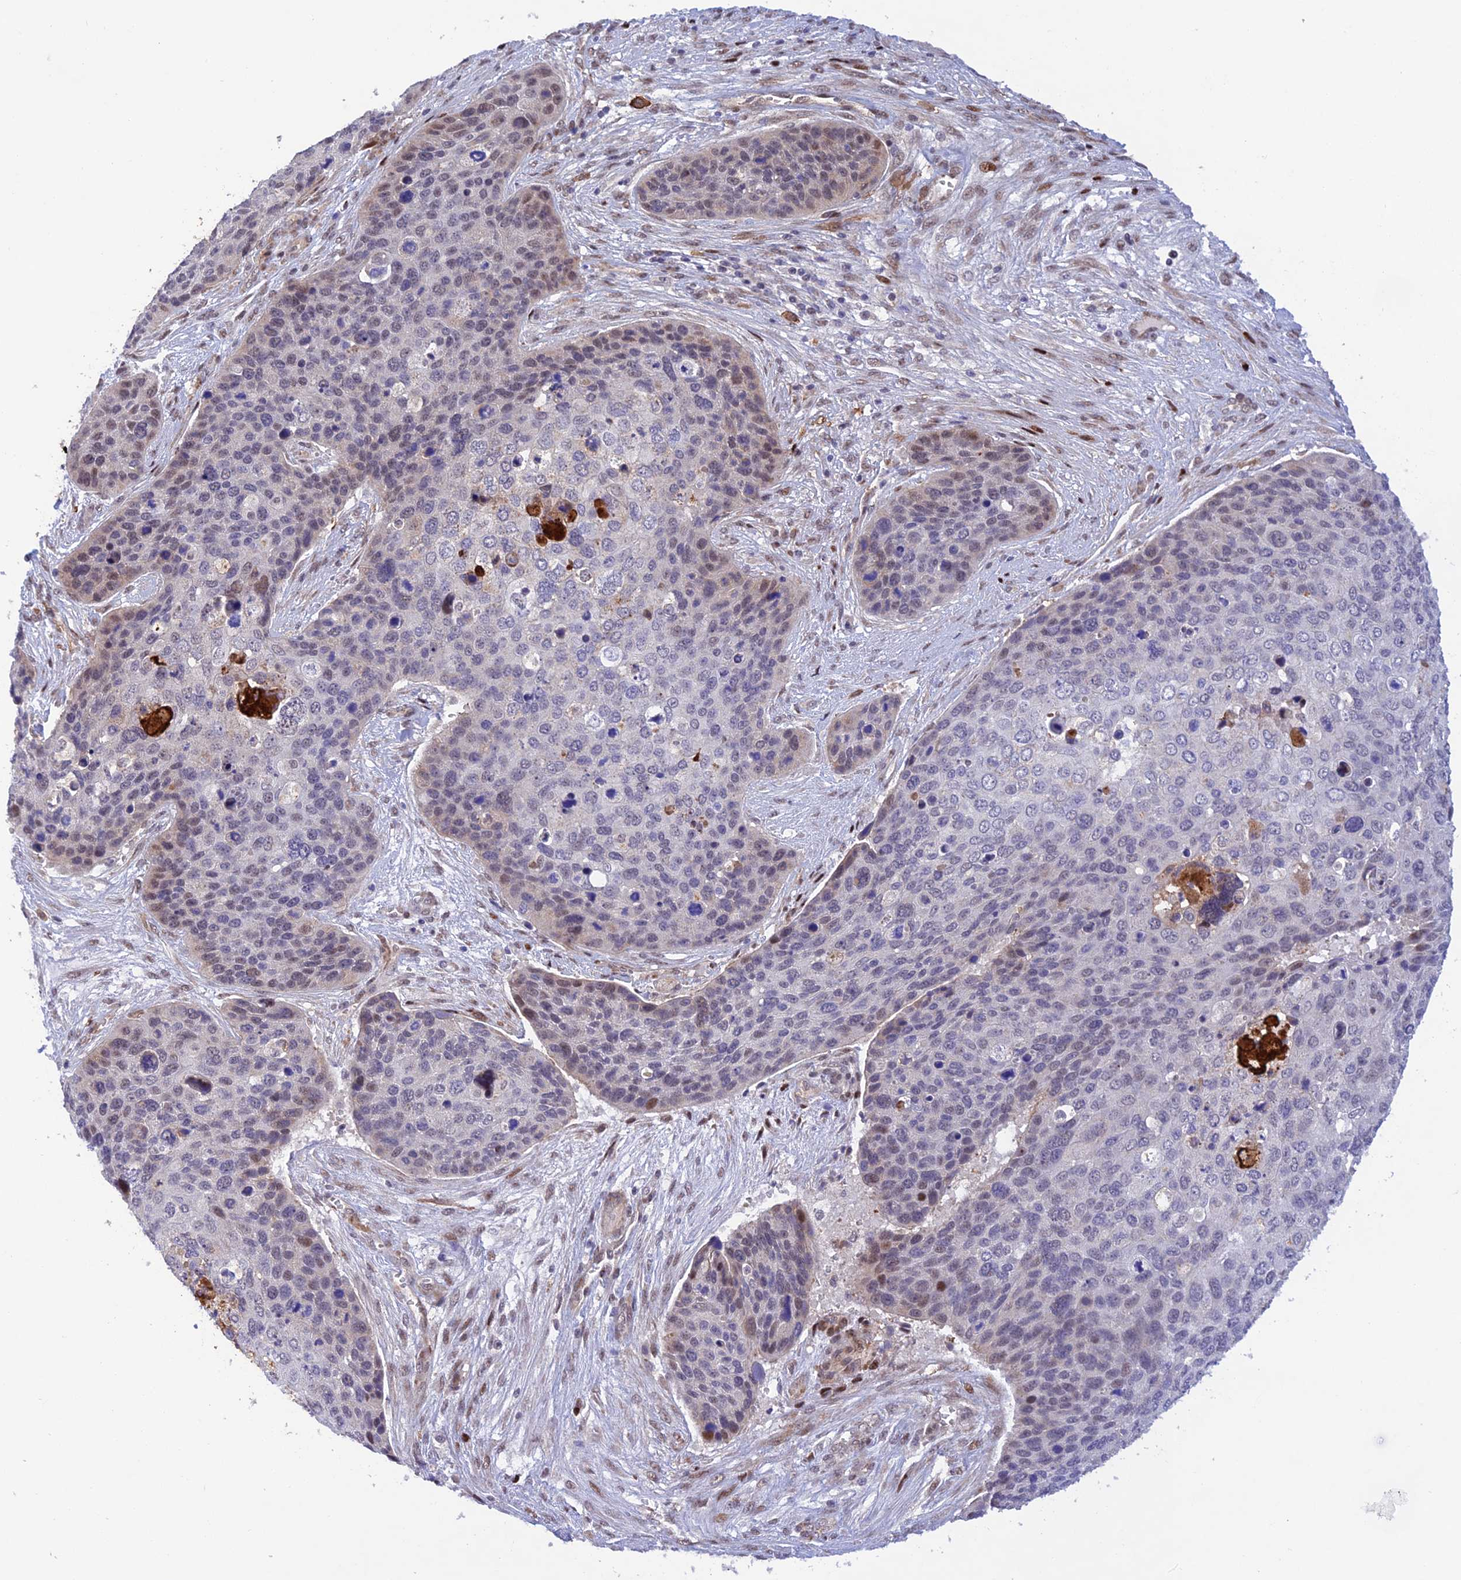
{"staining": {"intensity": "weak", "quantity": "<25%", "location": "cytoplasmic/membranous,nuclear"}, "tissue": "skin cancer", "cell_type": "Tumor cells", "image_type": "cancer", "snomed": [{"axis": "morphology", "description": "Basal cell carcinoma"}, {"axis": "topography", "description": "Skin"}], "caption": "Tumor cells show no significant protein positivity in basal cell carcinoma (skin). Brightfield microscopy of immunohistochemistry stained with DAB (3,3'-diaminobenzidine) (brown) and hematoxylin (blue), captured at high magnification.", "gene": "WDR55", "patient": {"sex": "female", "age": 74}}